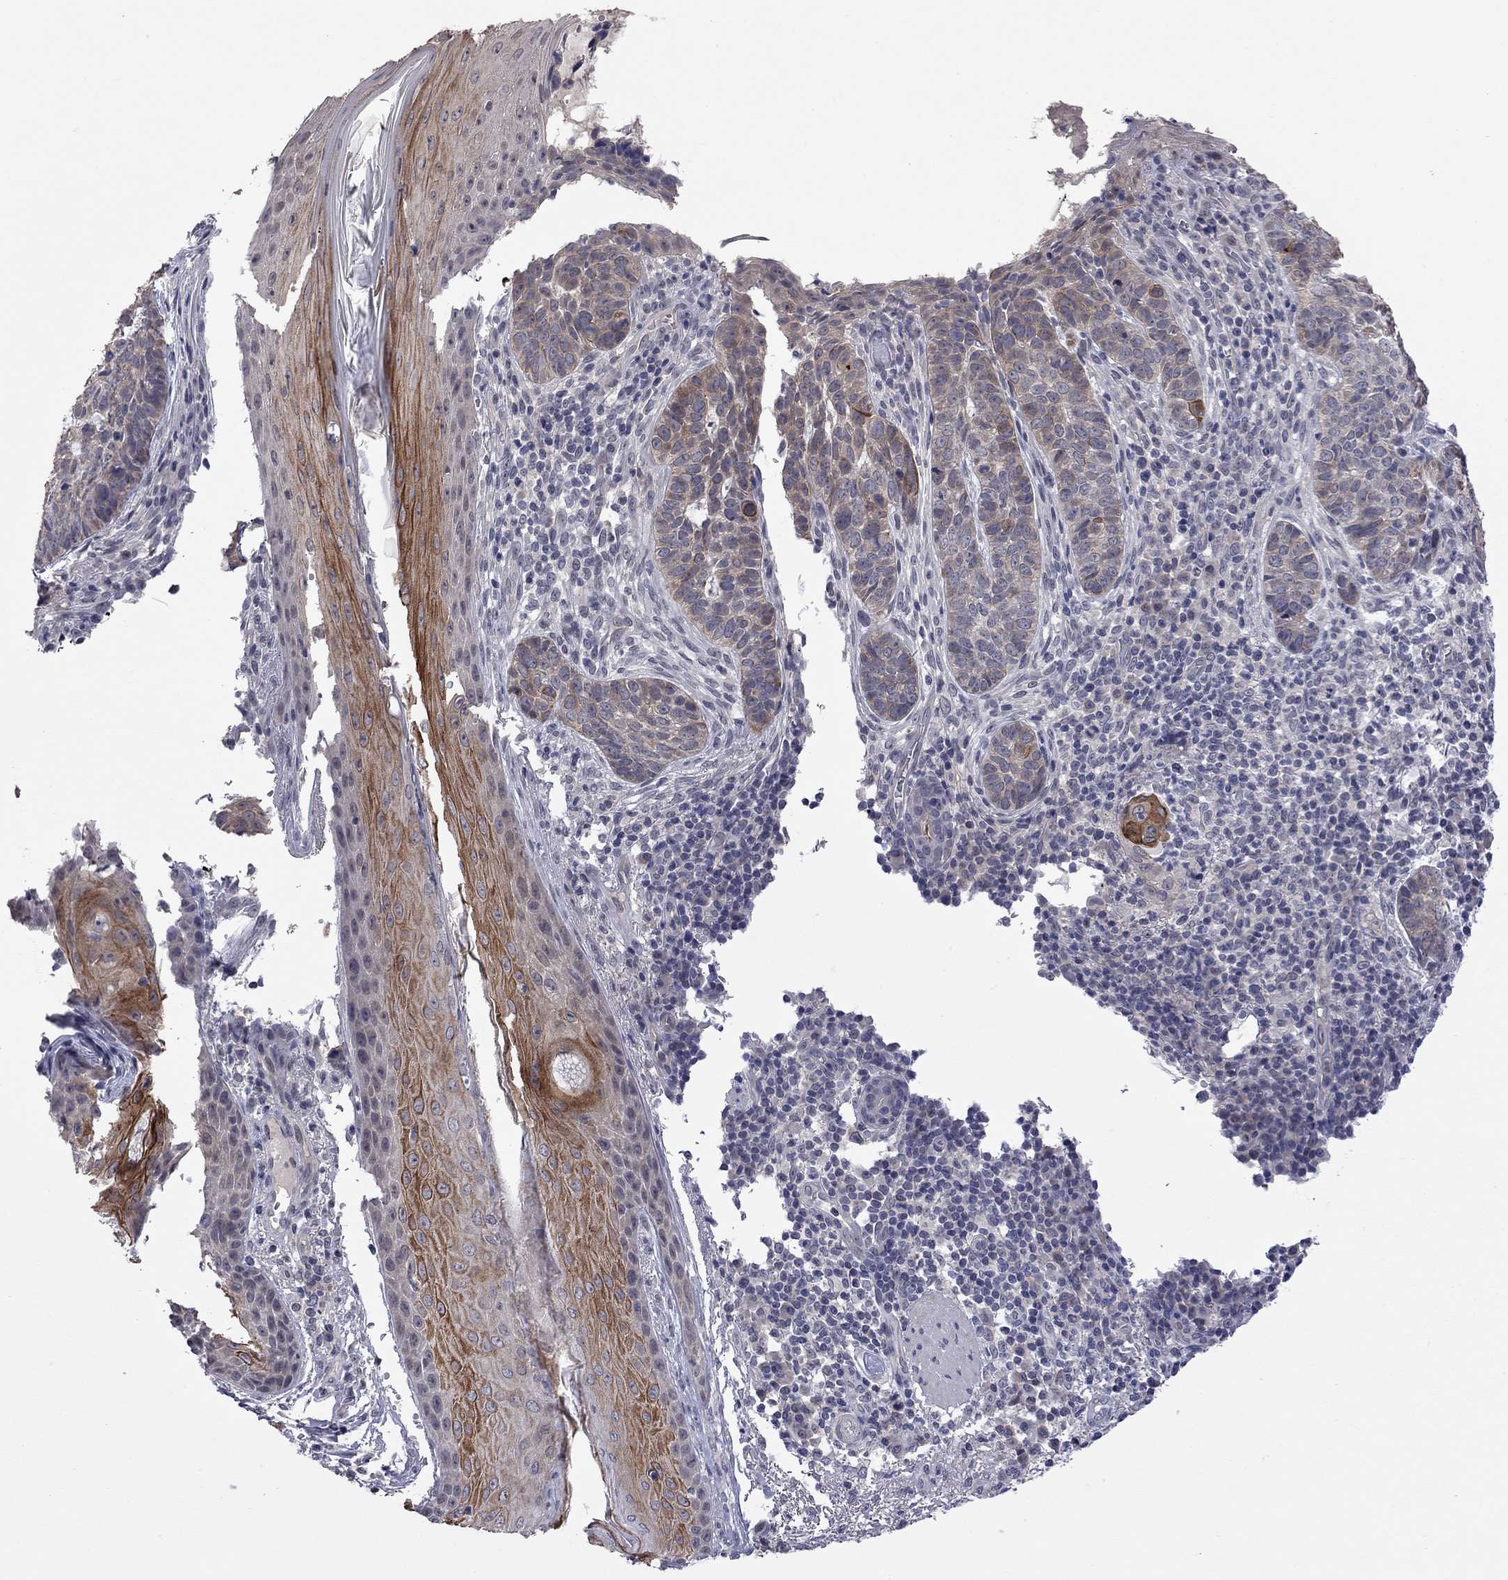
{"staining": {"intensity": "weak", "quantity": "<25%", "location": "cytoplasmic/membranous"}, "tissue": "skin cancer", "cell_type": "Tumor cells", "image_type": "cancer", "snomed": [{"axis": "morphology", "description": "Basal cell carcinoma"}, {"axis": "topography", "description": "Skin"}], "caption": "Skin basal cell carcinoma stained for a protein using immunohistochemistry (IHC) displays no expression tumor cells.", "gene": "FABP12", "patient": {"sex": "female", "age": 69}}